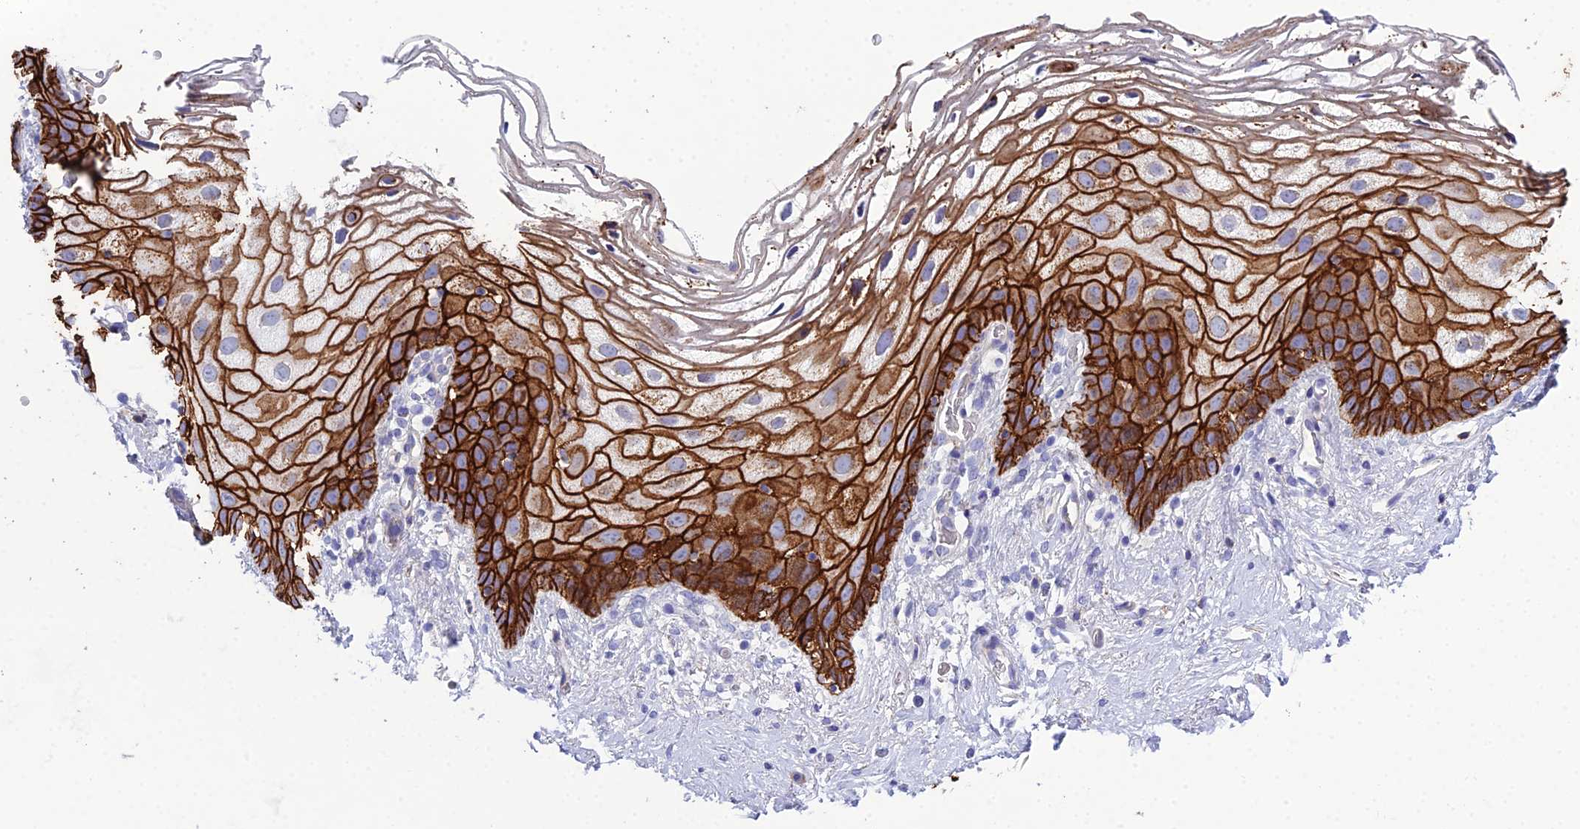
{"staining": {"intensity": "strong", "quantity": ">75%", "location": "cytoplasmic/membranous"}, "tissue": "vagina", "cell_type": "Squamous epithelial cells", "image_type": "normal", "snomed": [{"axis": "morphology", "description": "Normal tissue, NOS"}, {"axis": "morphology", "description": "Adenocarcinoma, NOS"}, {"axis": "topography", "description": "Rectum"}, {"axis": "topography", "description": "Vagina"}], "caption": "Immunohistochemical staining of benign human vagina exhibits >75% levels of strong cytoplasmic/membranous protein expression in about >75% of squamous epithelial cells.", "gene": "OR1Q1", "patient": {"sex": "female", "age": 71}}